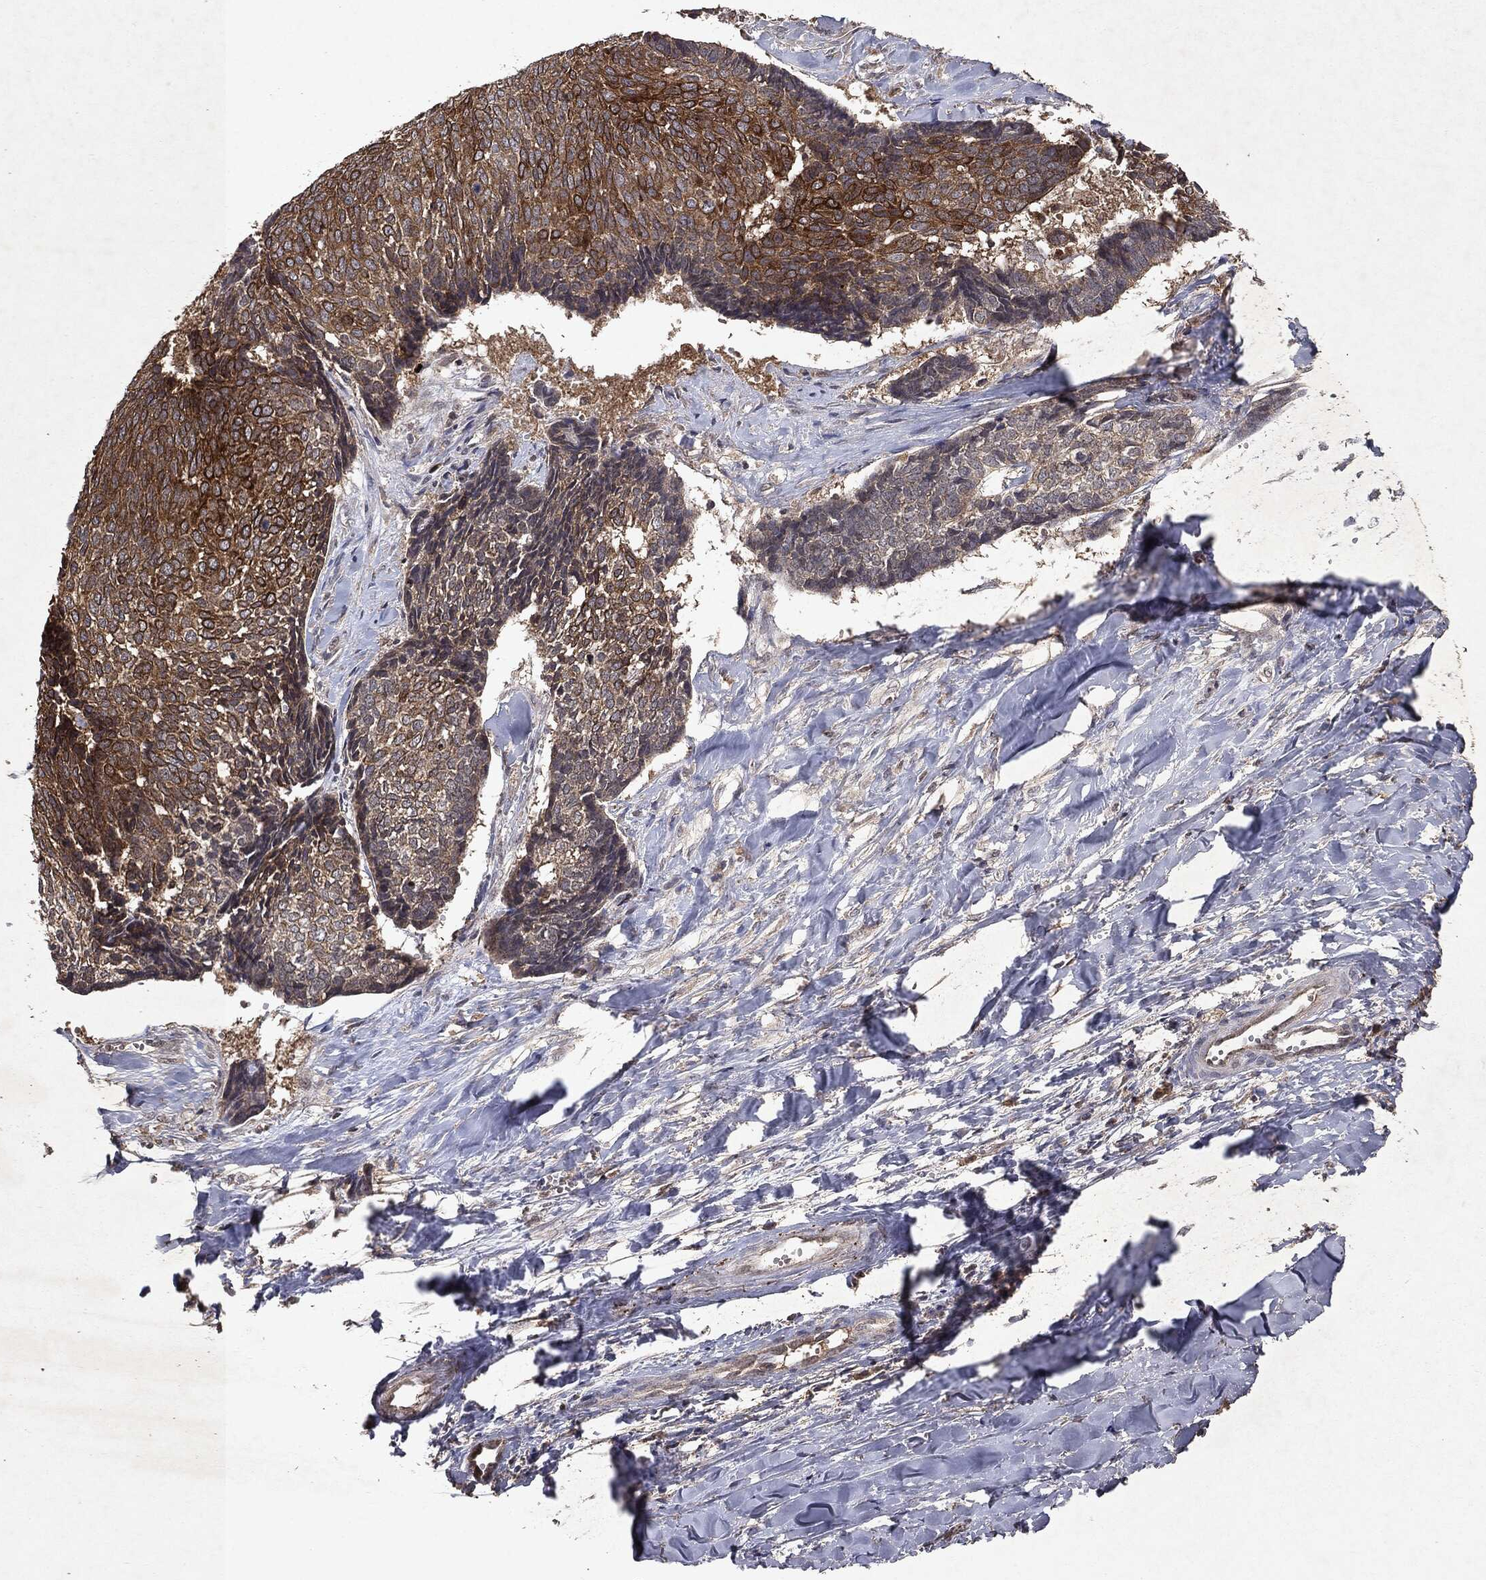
{"staining": {"intensity": "moderate", "quantity": "25%-75%", "location": "cytoplasmic/membranous"}, "tissue": "skin cancer", "cell_type": "Tumor cells", "image_type": "cancer", "snomed": [{"axis": "morphology", "description": "Basal cell carcinoma"}, {"axis": "topography", "description": "Skin"}], "caption": "Protein expression analysis of skin cancer exhibits moderate cytoplasmic/membranous staining in about 25%-75% of tumor cells.", "gene": "MTOR", "patient": {"sex": "male", "age": 86}}